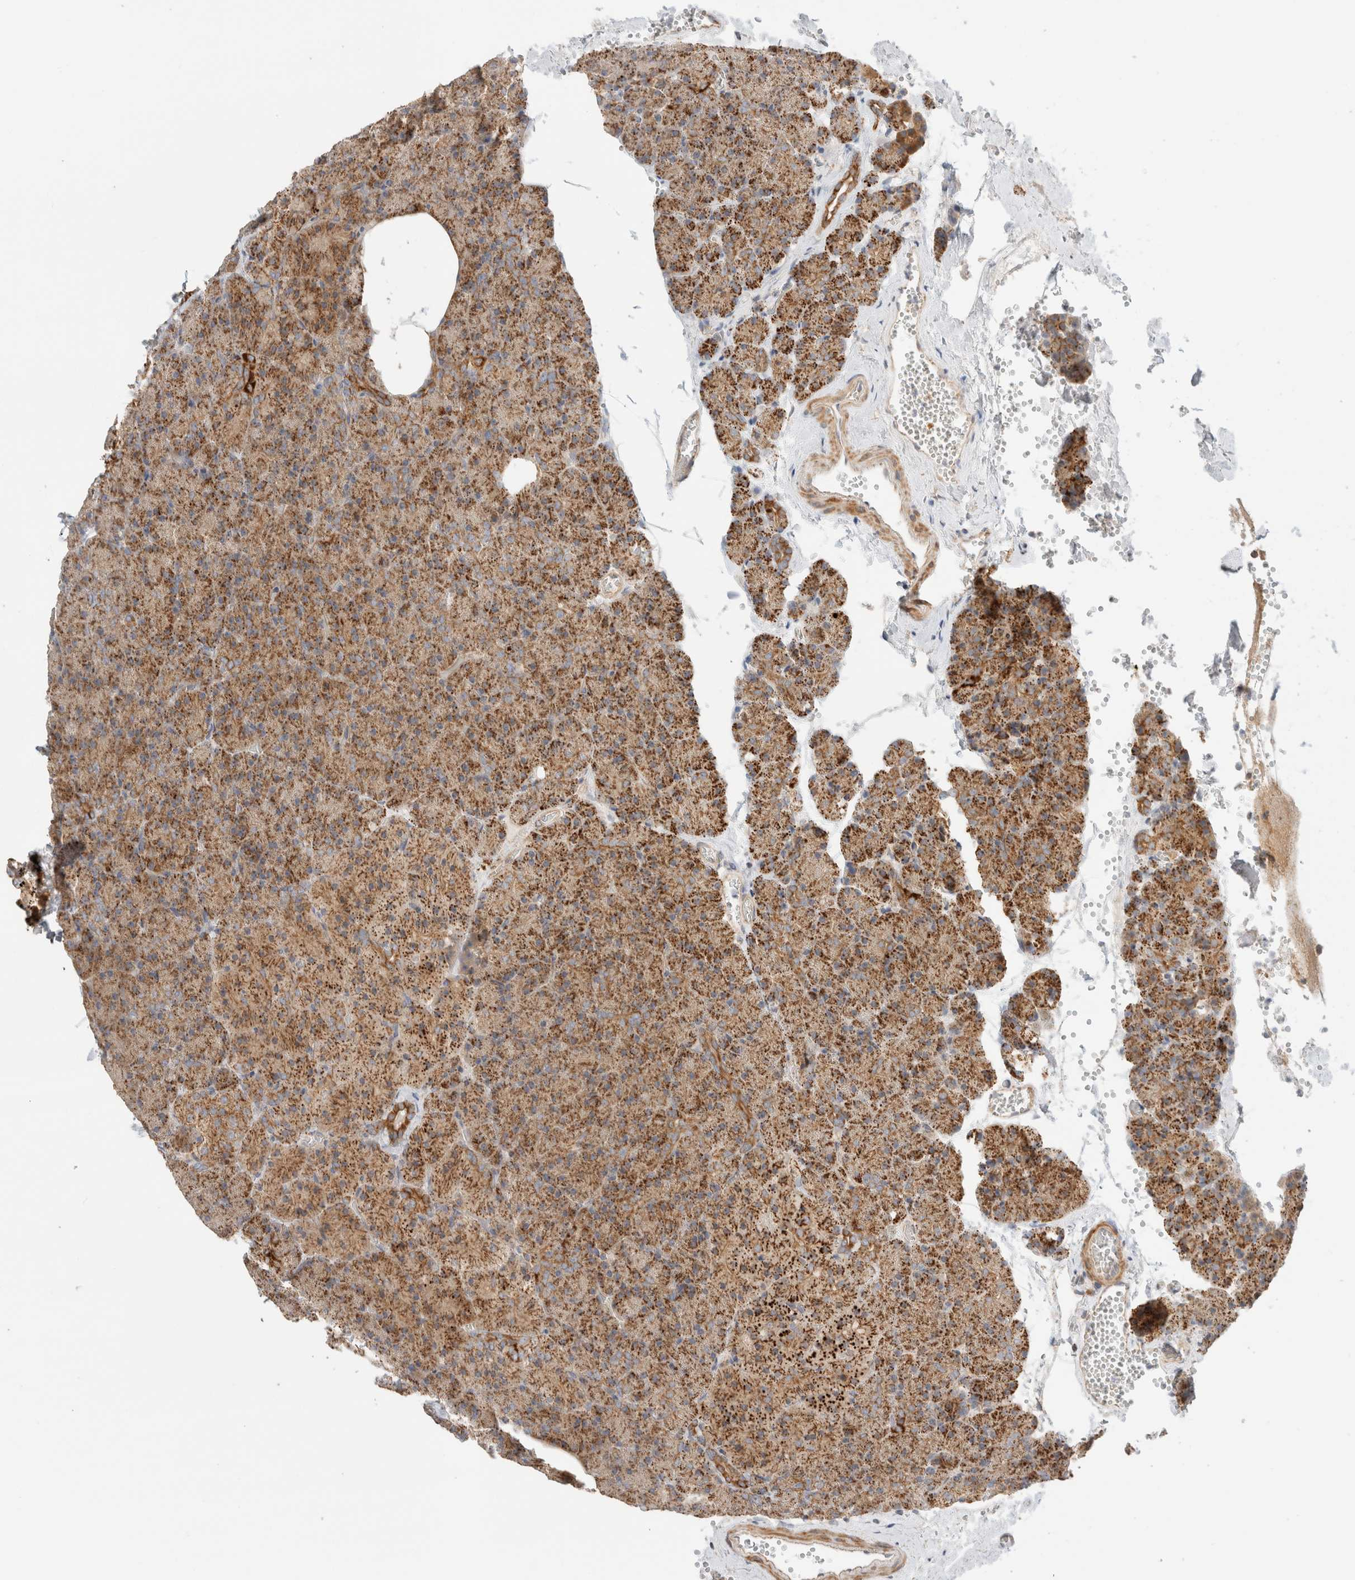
{"staining": {"intensity": "strong", "quantity": ">75%", "location": "cytoplasmic/membranous"}, "tissue": "pancreas", "cell_type": "Exocrine glandular cells", "image_type": "normal", "snomed": [{"axis": "morphology", "description": "Normal tissue, NOS"}, {"axis": "morphology", "description": "Carcinoid, malignant, NOS"}, {"axis": "topography", "description": "Pancreas"}], "caption": "Strong cytoplasmic/membranous expression is present in approximately >75% of exocrine glandular cells in benign pancreas. The staining was performed using DAB (3,3'-diaminobenzidine), with brown indicating positive protein expression. Nuclei are stained blue with hematoxylin.", "gene": "MRM3", "patient": {"sex": "female", "age": 35}}